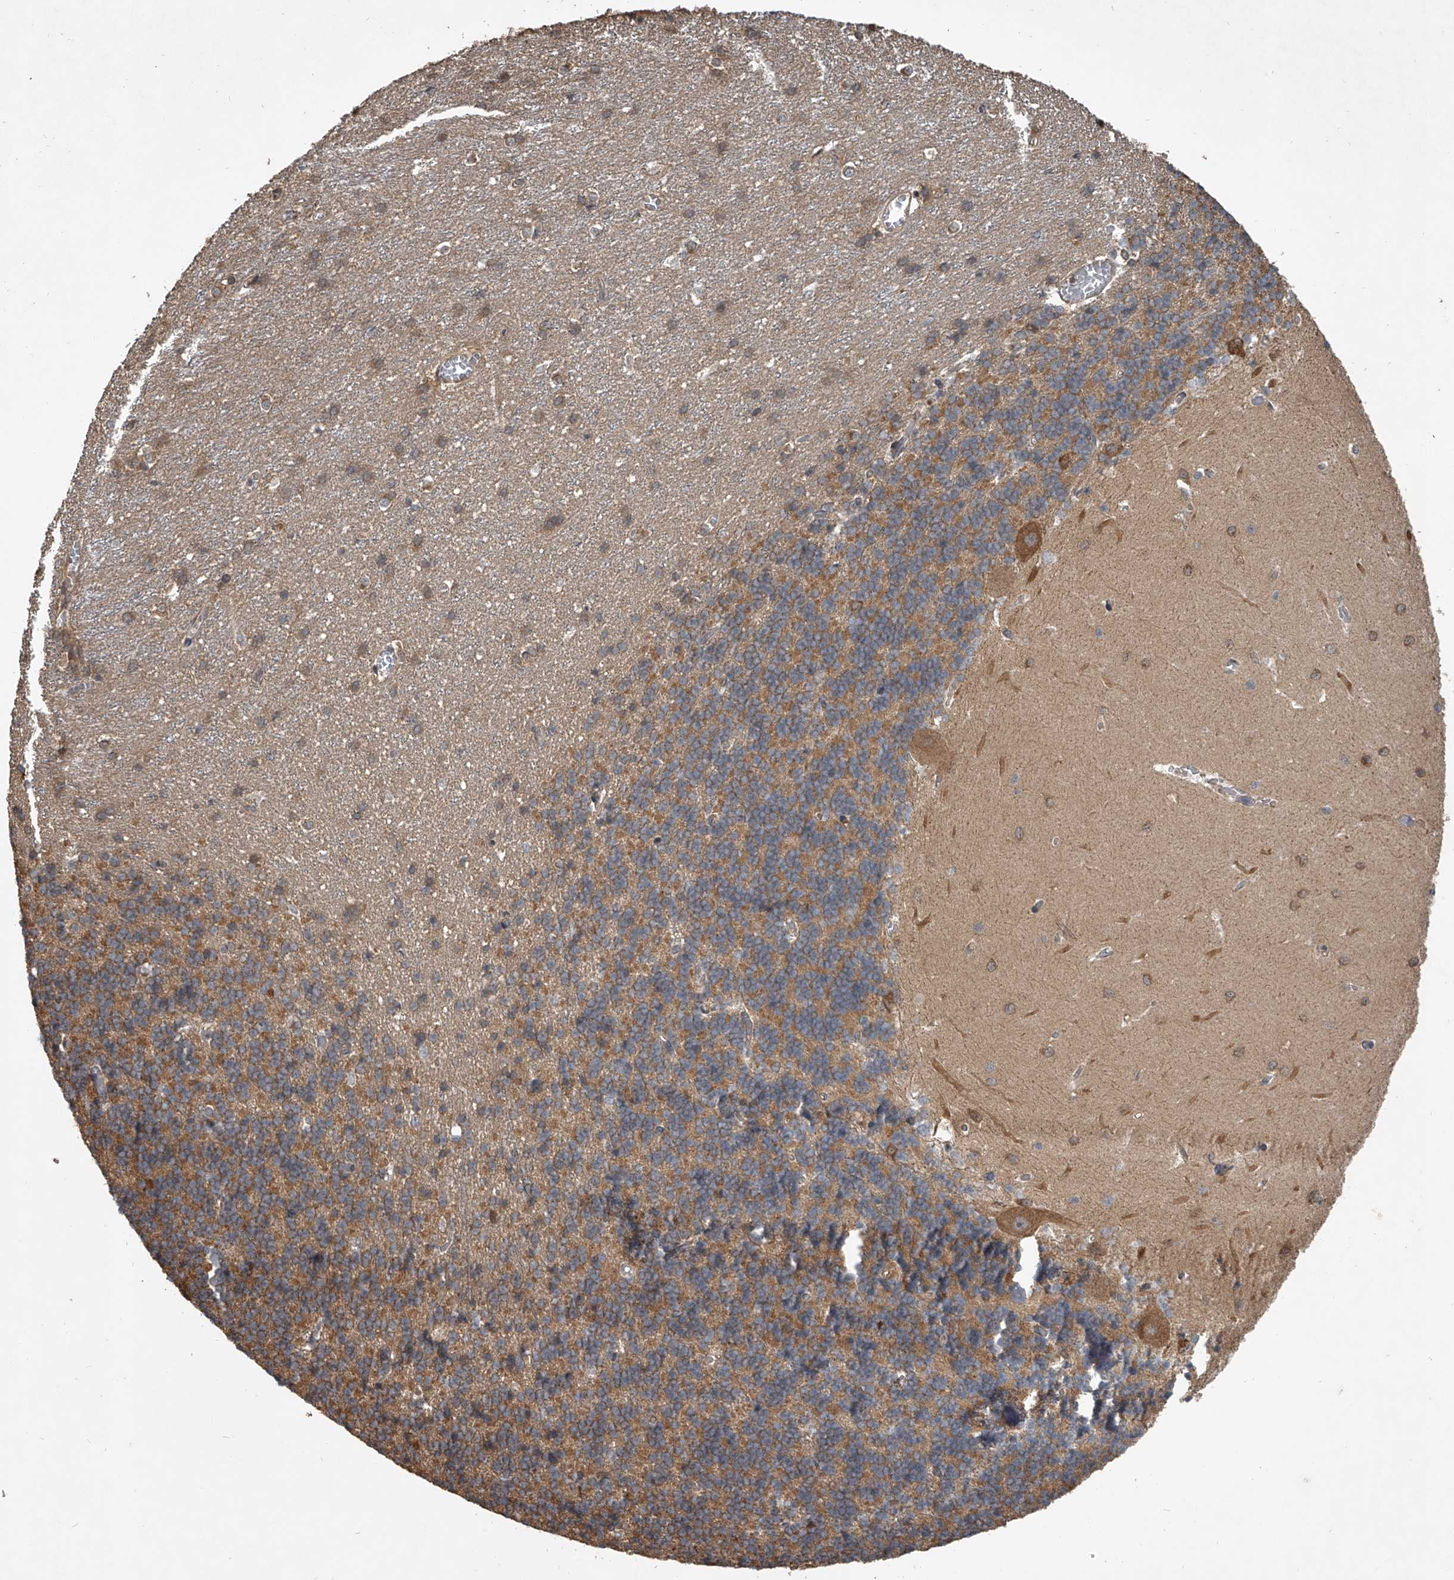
{"staining": {"intensity": "moderate", "quantity": "25%-75%", "location": "cytoplasmic/membranous"}, "tissue": "cerebellum", "cell_type": "Cells in granular layer", "image_type": "normal", "snomed": [{"axis": "morphology", "description": "Normal tissue, NOS"}, {"axis": "topography", "description": "Cerebellum"}], "caption": "IHC (DAB) staining of normal human cerebellum displays moderate cytoplasmic/membranous protein staining in approximately 25%-75% of cells in granular layer. (DAB IHC with brightfield microscopy, high magnification).", "gene": "NFS1", "patient": {"sex": "male", "age": 37}}